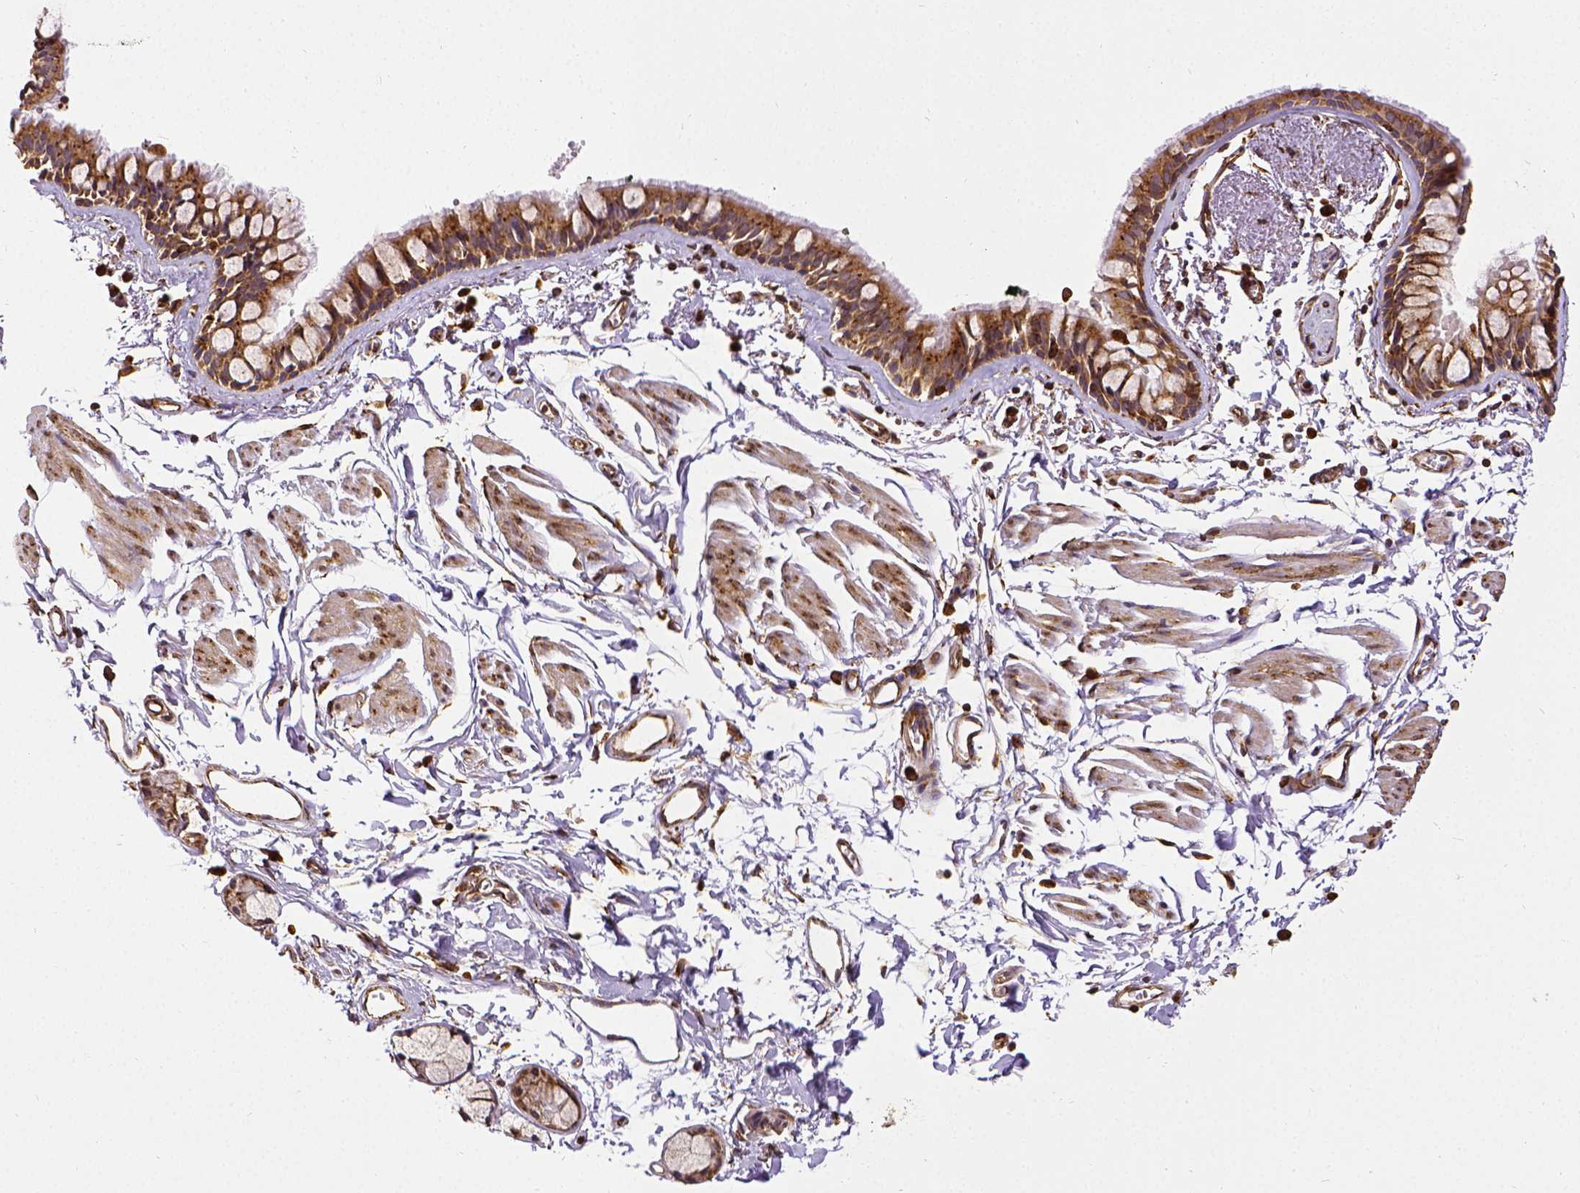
{"staining": {"intensity": "strong", "quantity": ">75%", "location": "cytoplasmic/membranous"}, "tissue": "bronchus", "cell_type": "Respiratory epithelial cells", "image_type": "normal", "snomed": [{"axis": "morphology", "description": "Normal tissue, NOS"}, {"axis": "topography", "description": "Cartilage tissue"}, {"axis": "topography", "description": "Bronchus"}], "caption": "Immunohistochemistry staining of unremarkable bronchus, which displays high levels of strong cytoplasmic/membranous expression in approximately >75% of respiratory epithelial cells indicating strong cytoplasmic/membranous protein expression. The staining was performed using DAB (3,3'-diaminobenzidine) (brown) for protein detection and nuclei were counterstained in hematoxylin (blue).", "gene": "MTDH", "patient": {"sex": "female", "age": 59}}